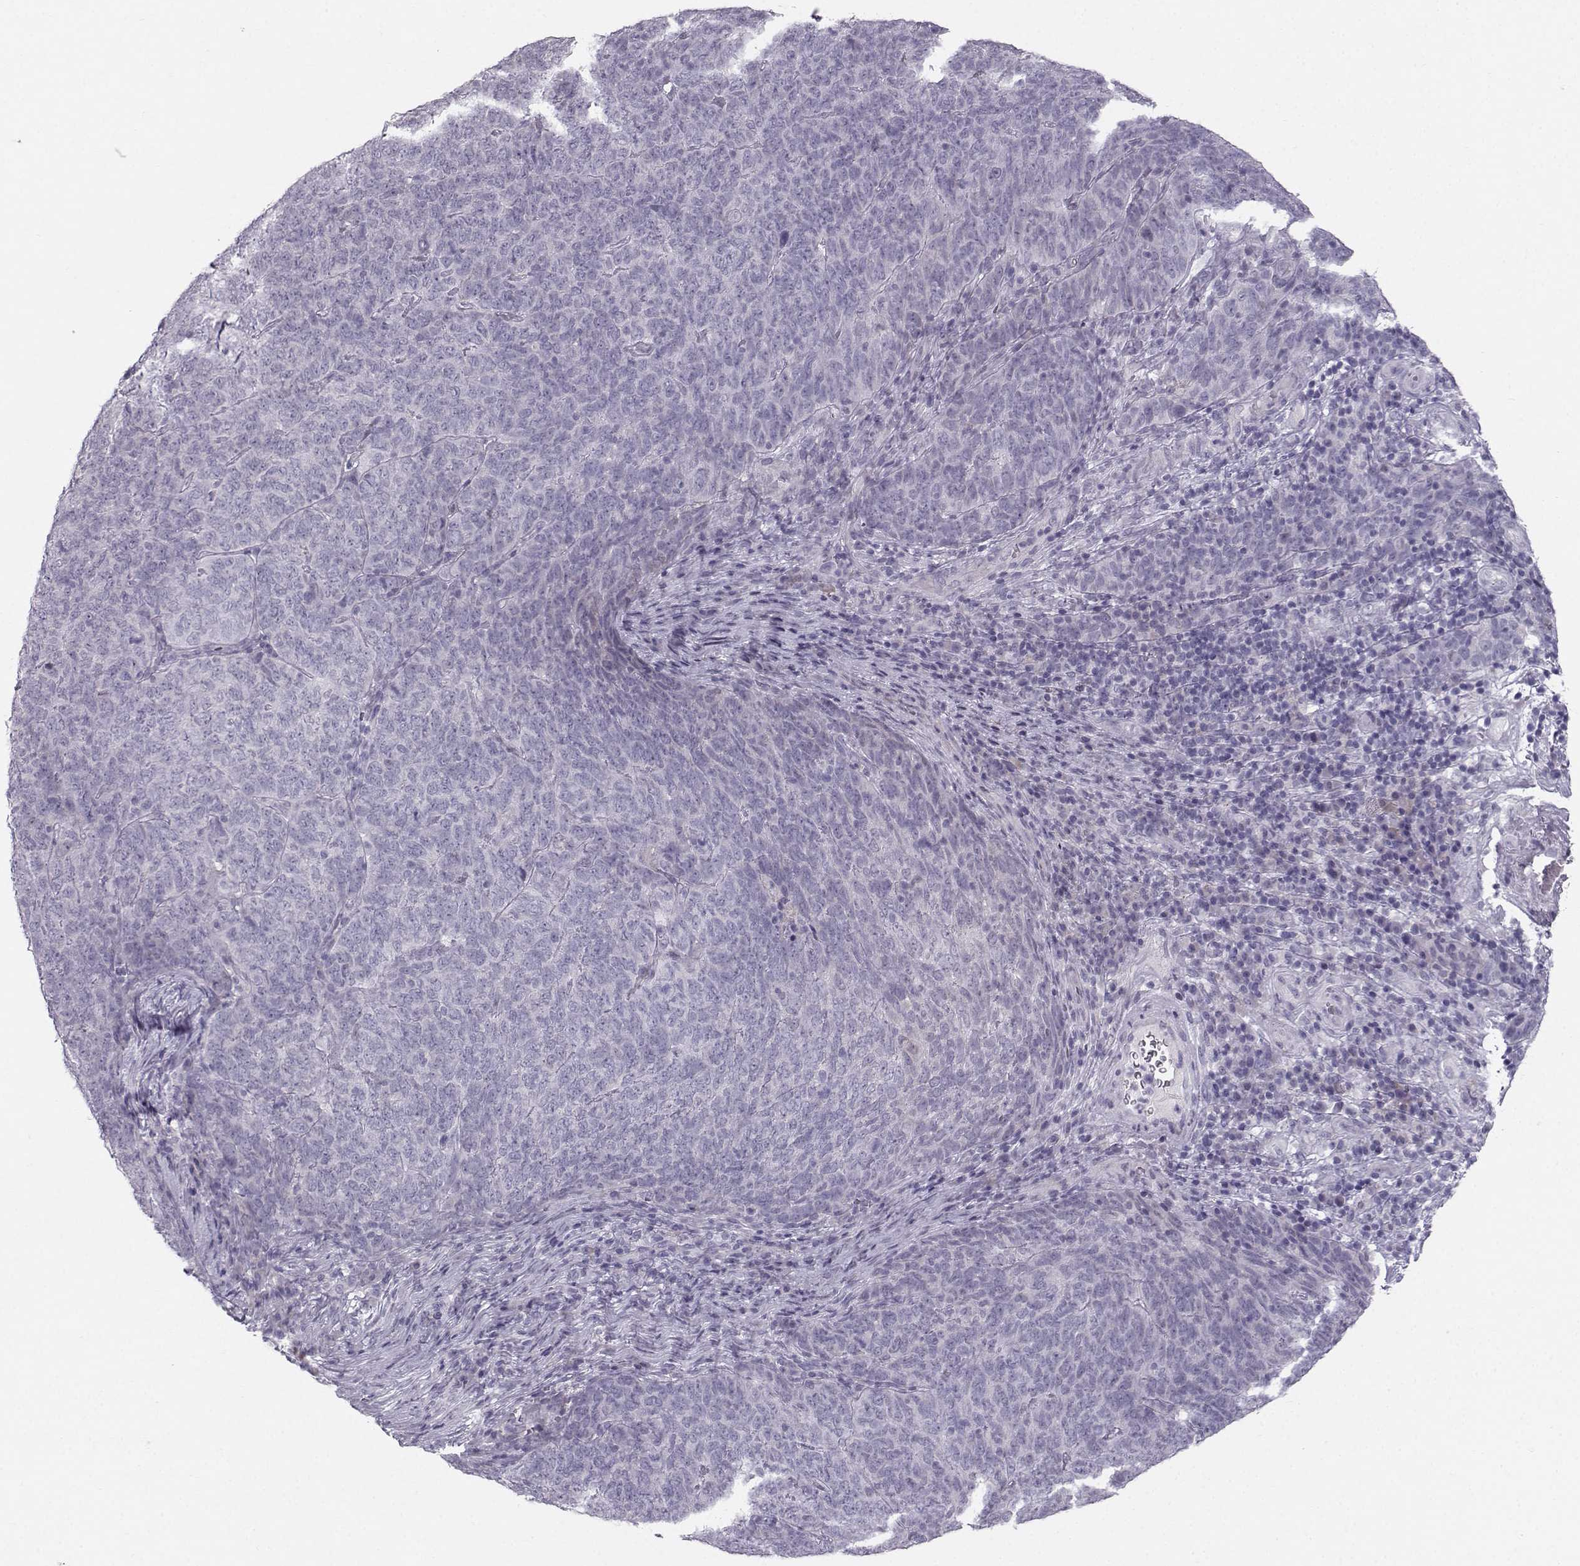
{"staining": {"intensity": "negative", "quantity": "none", "location": "none"}, "tissue": "skin cancer", "cell_type": "Tumor cells", "image_type": "cancer", "snomed": [{"axis": "morphology", "description": "Squamous cell carcinoma, NOS"}, {"axis": "topography", "description": "Skin"}, {"axis": "topography", "description": "Anal"}], "caption": "Human skin cancer (squamous cell carcinoma) stained for a protein using immunohistochemistry exhibits no staining in tumor cells.", "gene": "CASR", "patient": {"sex": "female", "age": 51}}